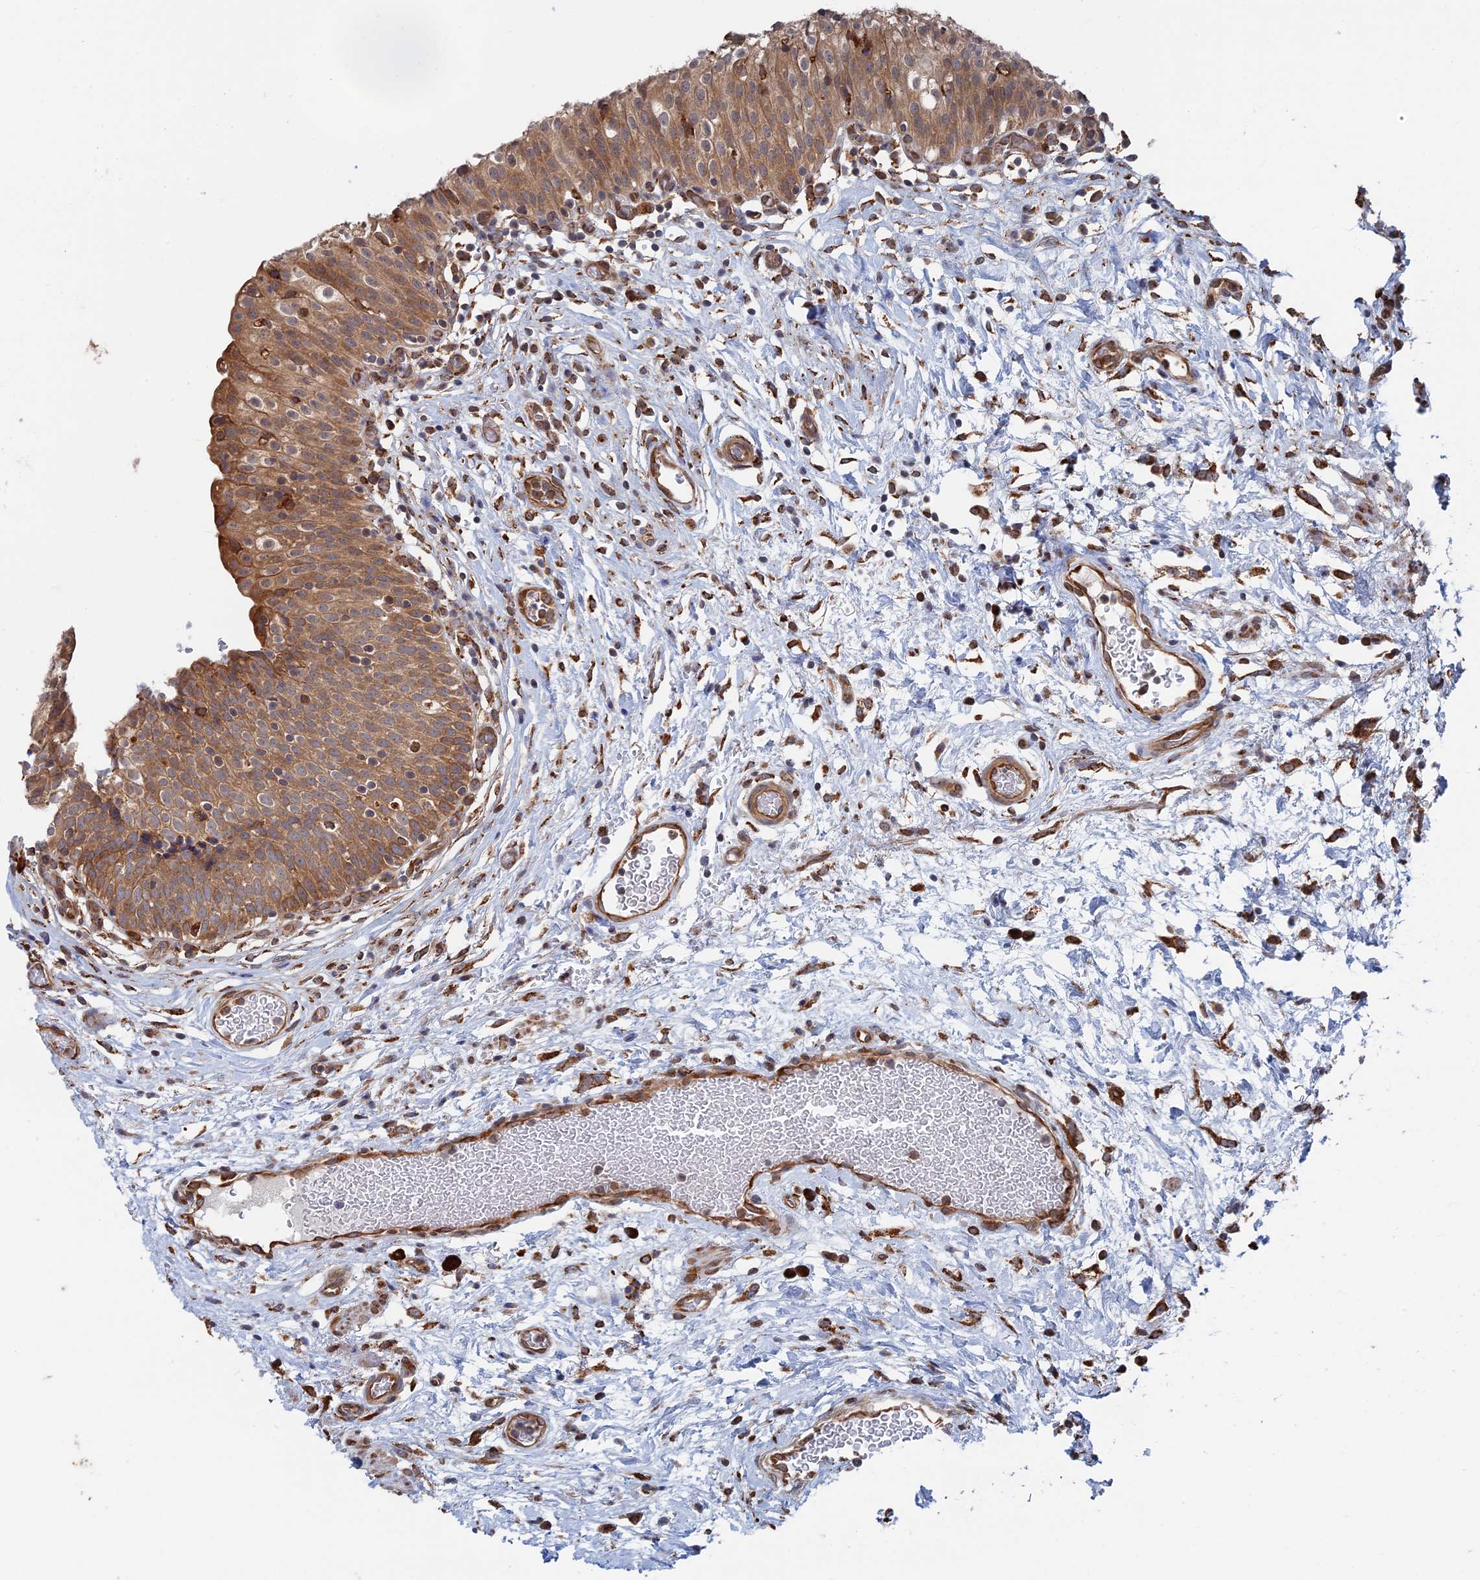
{"staining": {"intensity": "moderate", "quantity": ">75%", "location": "cytoplasmic/membranous"}, "tissue": "urinary bladder", "cell_type": "Urothelial cells", "image_type": "normal", "snomed": [{"axis": "morphology", "description": "Normal tissue, NOS"}, {"axis": "topography", "description": "Urinary bladder"}], "caption": "DAB (3,3'-diaminobenzidine) immunohistochemical staining of normal urinary bladder demonstrates moderate cytoplasmic/membranous protein expression in about >75% of urothelial cells.", "gene": "BPIFB6", "patient": {"sex": "male", "age": 55}}